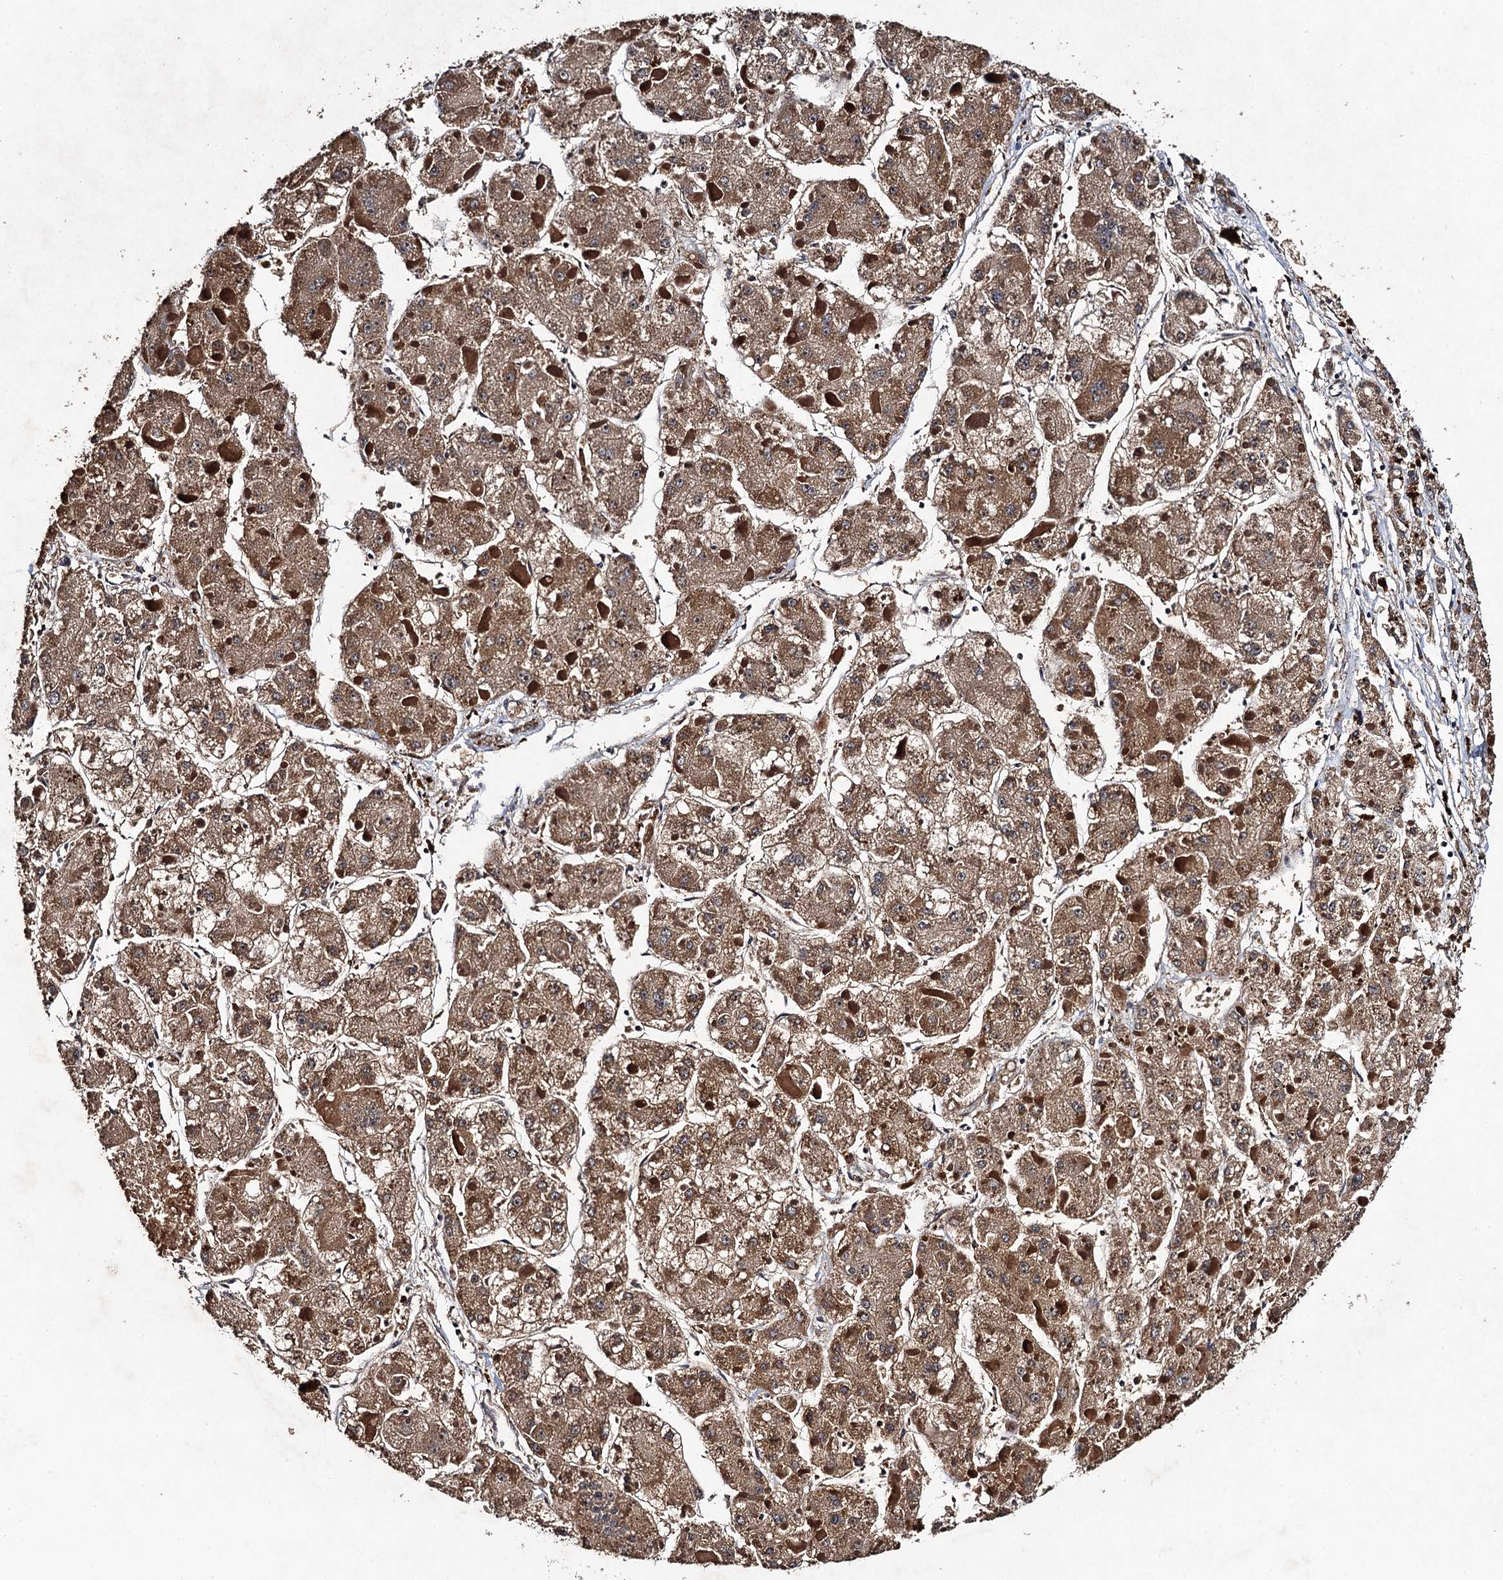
{"staining": {"intensity": "moderate", "quantity": ">75%", "location": "cytoplasmic/membranous"}, "tissue": "liver cancer", "cell_type": "Tumor cells", "image_type": "cancer", "snomed": [{"axis": "morphology", "description": "Carcinoma, Hepatocellular, NOS"}, {"axis": "topography", "description": "Liver"}], "caption": "Immunohistochemistry (IHC) photomicrograph of neoplastic tissue: liver hepatocellular carcinoma stained using immunohistochemistry (IHC) exhibits medium levels of moderate protein expression localized specifically in the cytoplasmic/membranous of tumor cells, appearing as a cytoplasmic/membranous brown color.", "gene": "NDUFA13", "patient": {"sex": "female", "age": 73}}